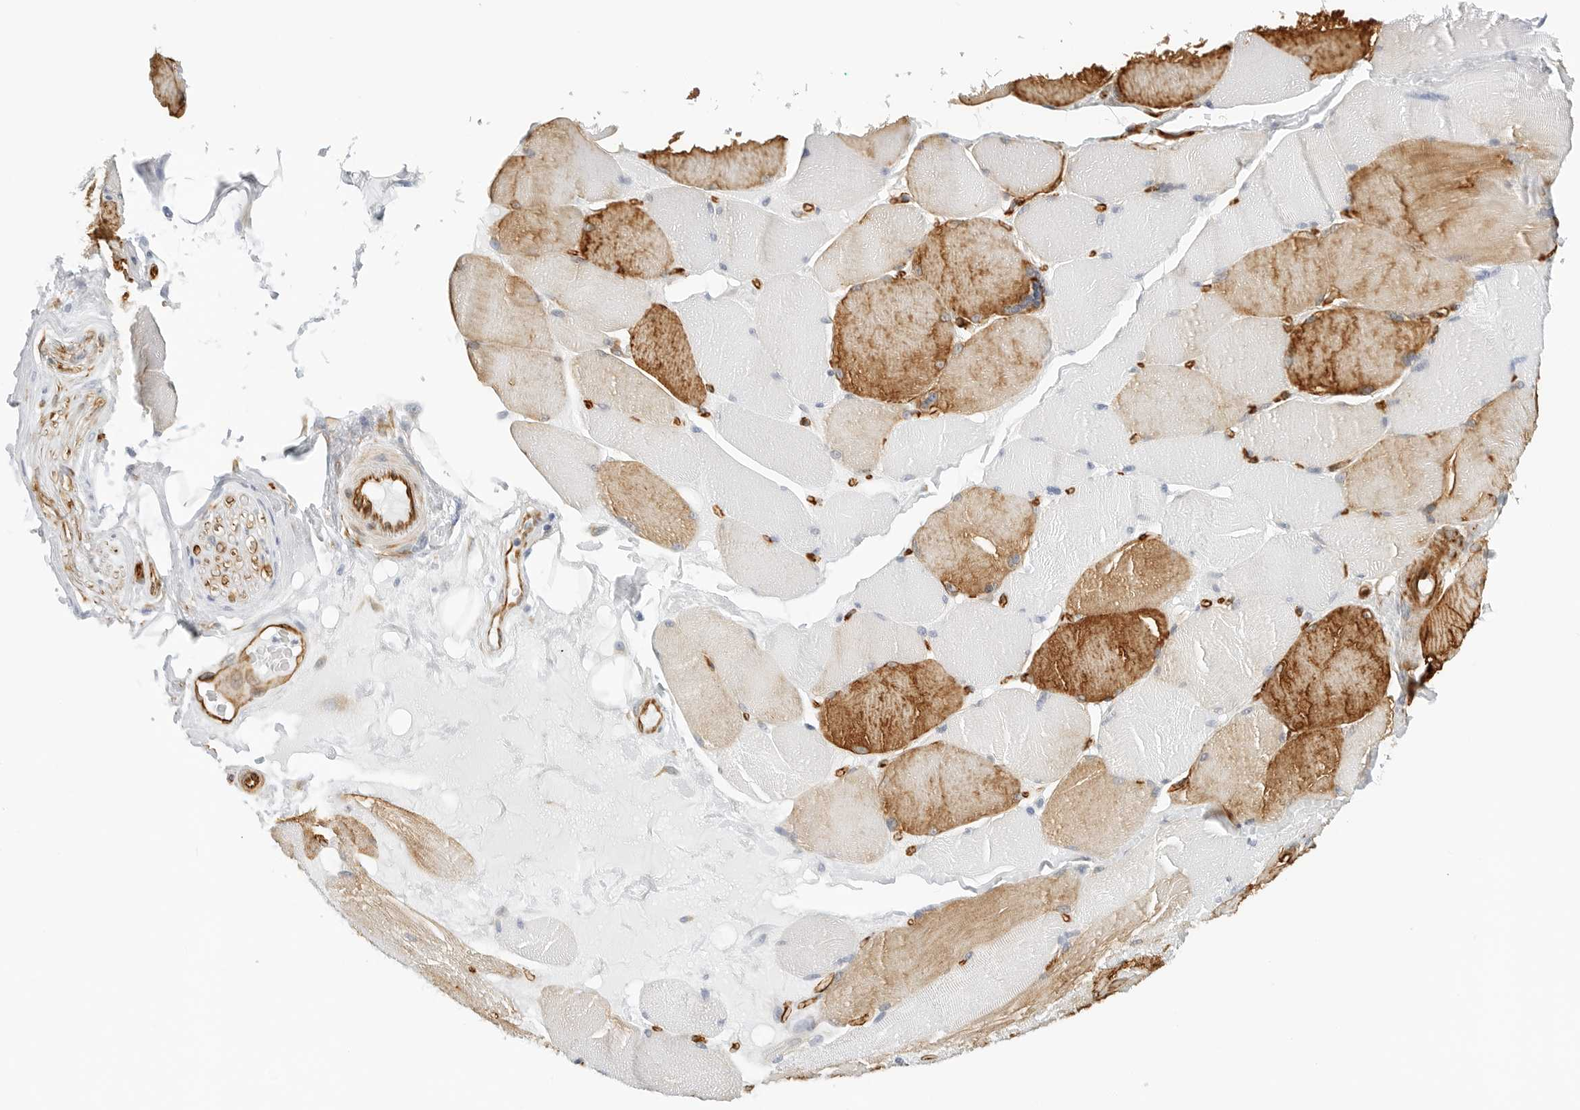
{"staining": {"intensity": "moderate", "quantity": "<25%", "location": "cytoplasmic/membranous"}, "tissue": "skeletal muscle", "cell_type": "Myocytes", "image_type": "normal", "snomed": [{"axis": "morphology", "description": "Normal tissue, NOS"}, {"axis": "topography", "description": "Skin"}, {"axis": "topography", "description": "Skeletal muscle"}], "caption": "Protein staining of unremarkable skeletal muscle exhibits moderate cytoplasmic/membranous staining in about <25% of myocytes.", "gene": "NES", "patient": {"sex": "male", "age": 83}}